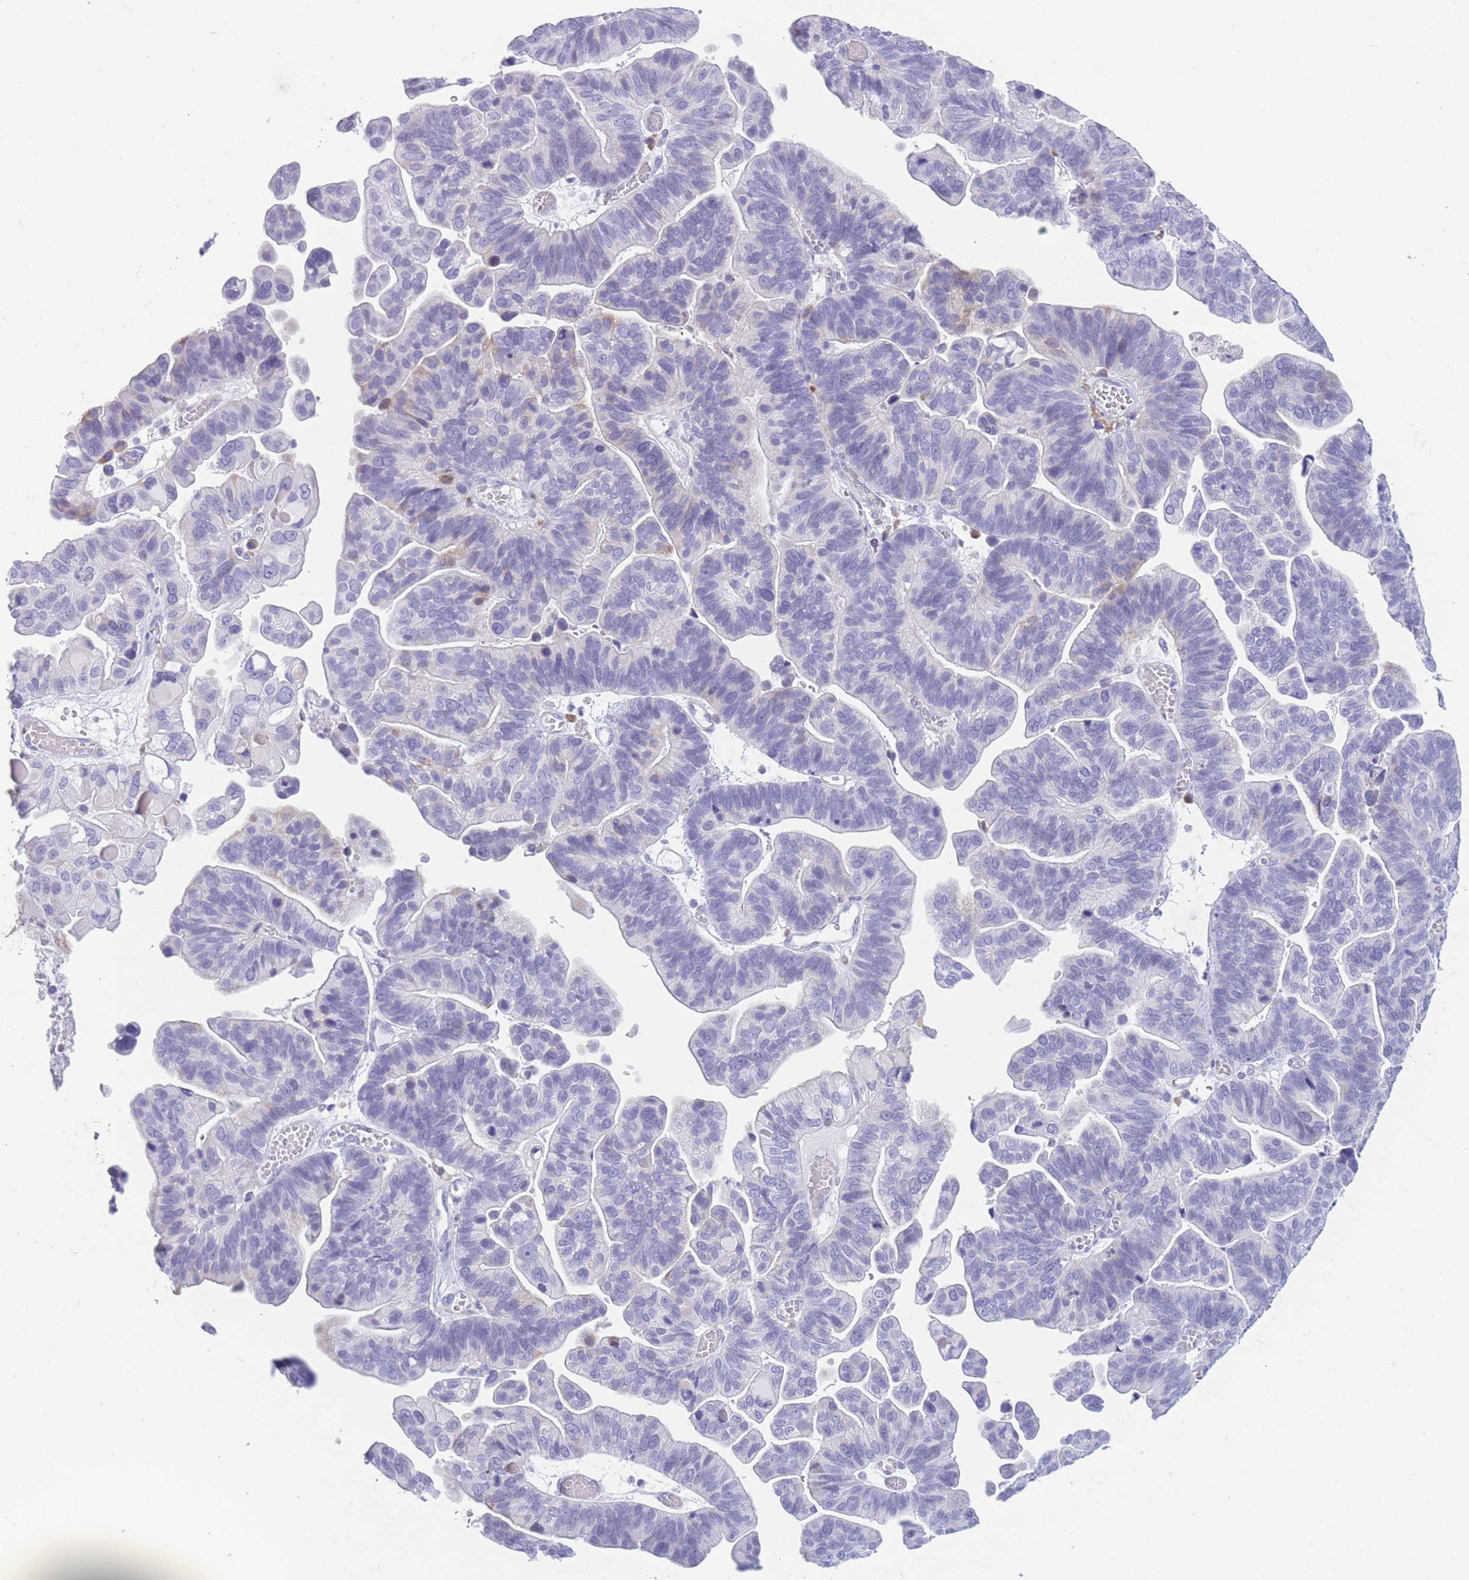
{"staining": {"intensity": "negative", "quantity": "none", "location": "none"}, "tissue": "ovarian cancer", "cell_type": "Tumor cells", "image_type": "cancer", "snomed": [{"axis": "morphology", "description": "Cystadenocarcinoma, serous, NOS"}, {"axis": "topography", "description": "Ovary"}], "caption": "DAB (3,3'-diaminobenzidine) immunohistochemical staining of human ovarian serous cystadenocarcinoma exhibits no significant positivity in tumor cells. The staining was performed using DAB (3,3'-diaminobenzidine) to visualize the protein expression in brown, while the nuclei were stained in blue with hematoxylin (Magnification: 20x).", "gene": "COL27A1", "patient": {"sex": "female", "age": 56}}